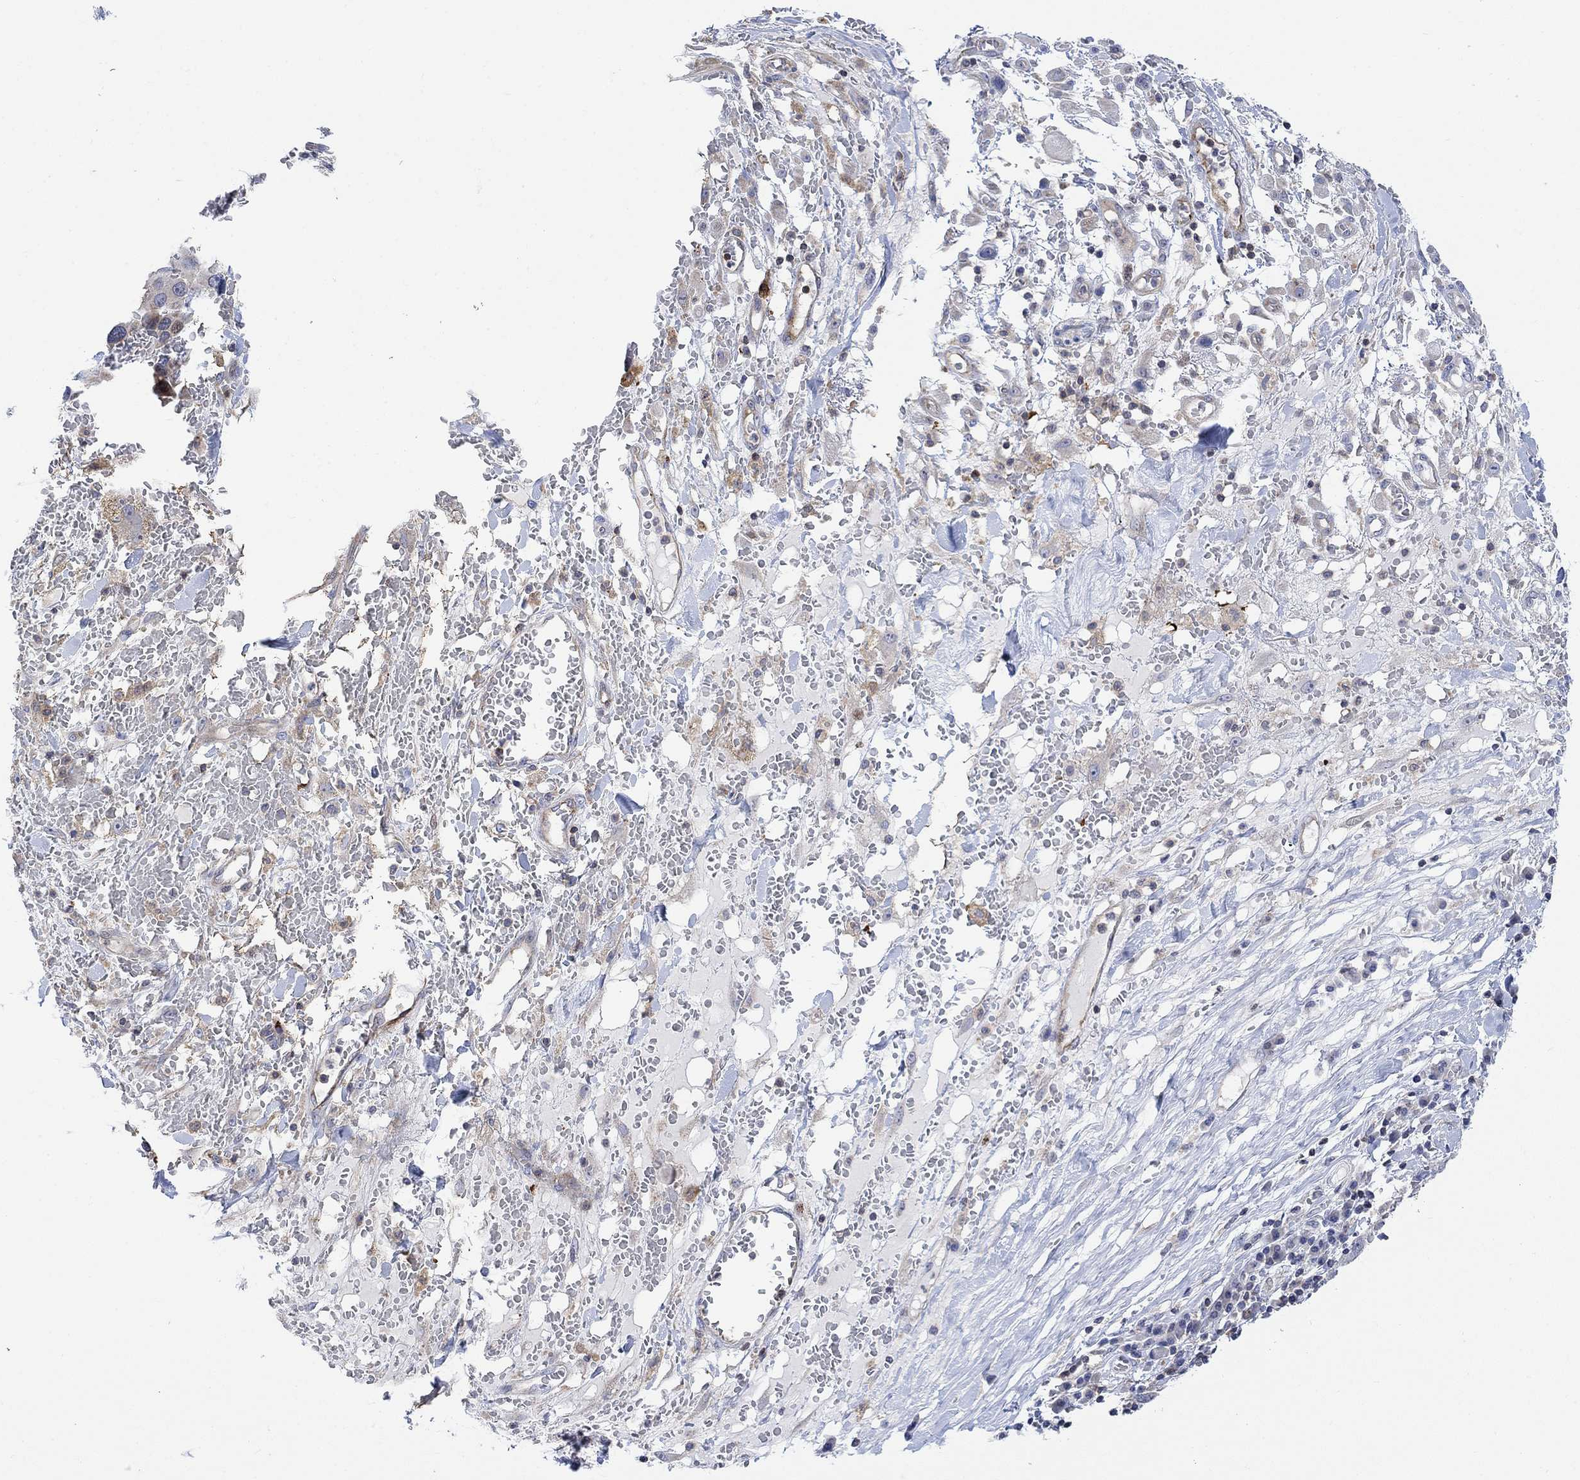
{"staining": {"intensity": "negative", "quantity": "none", "location": "none"}, "tissue": "melanoma", "cell_type": "Tumor cells", "image_type": "cancer", "snomed": [{"axis": "morphology", "description": "Malignant melanoma, NOS"}, {"axis": "topography", "description": "Skin"}], "caption": "This is an immunohistochemistry photomicrograph of human melanoma. There is no positivity in tumor cells.", "gene": "ARSK", "patient": {"sex": "female", "age": 91}}